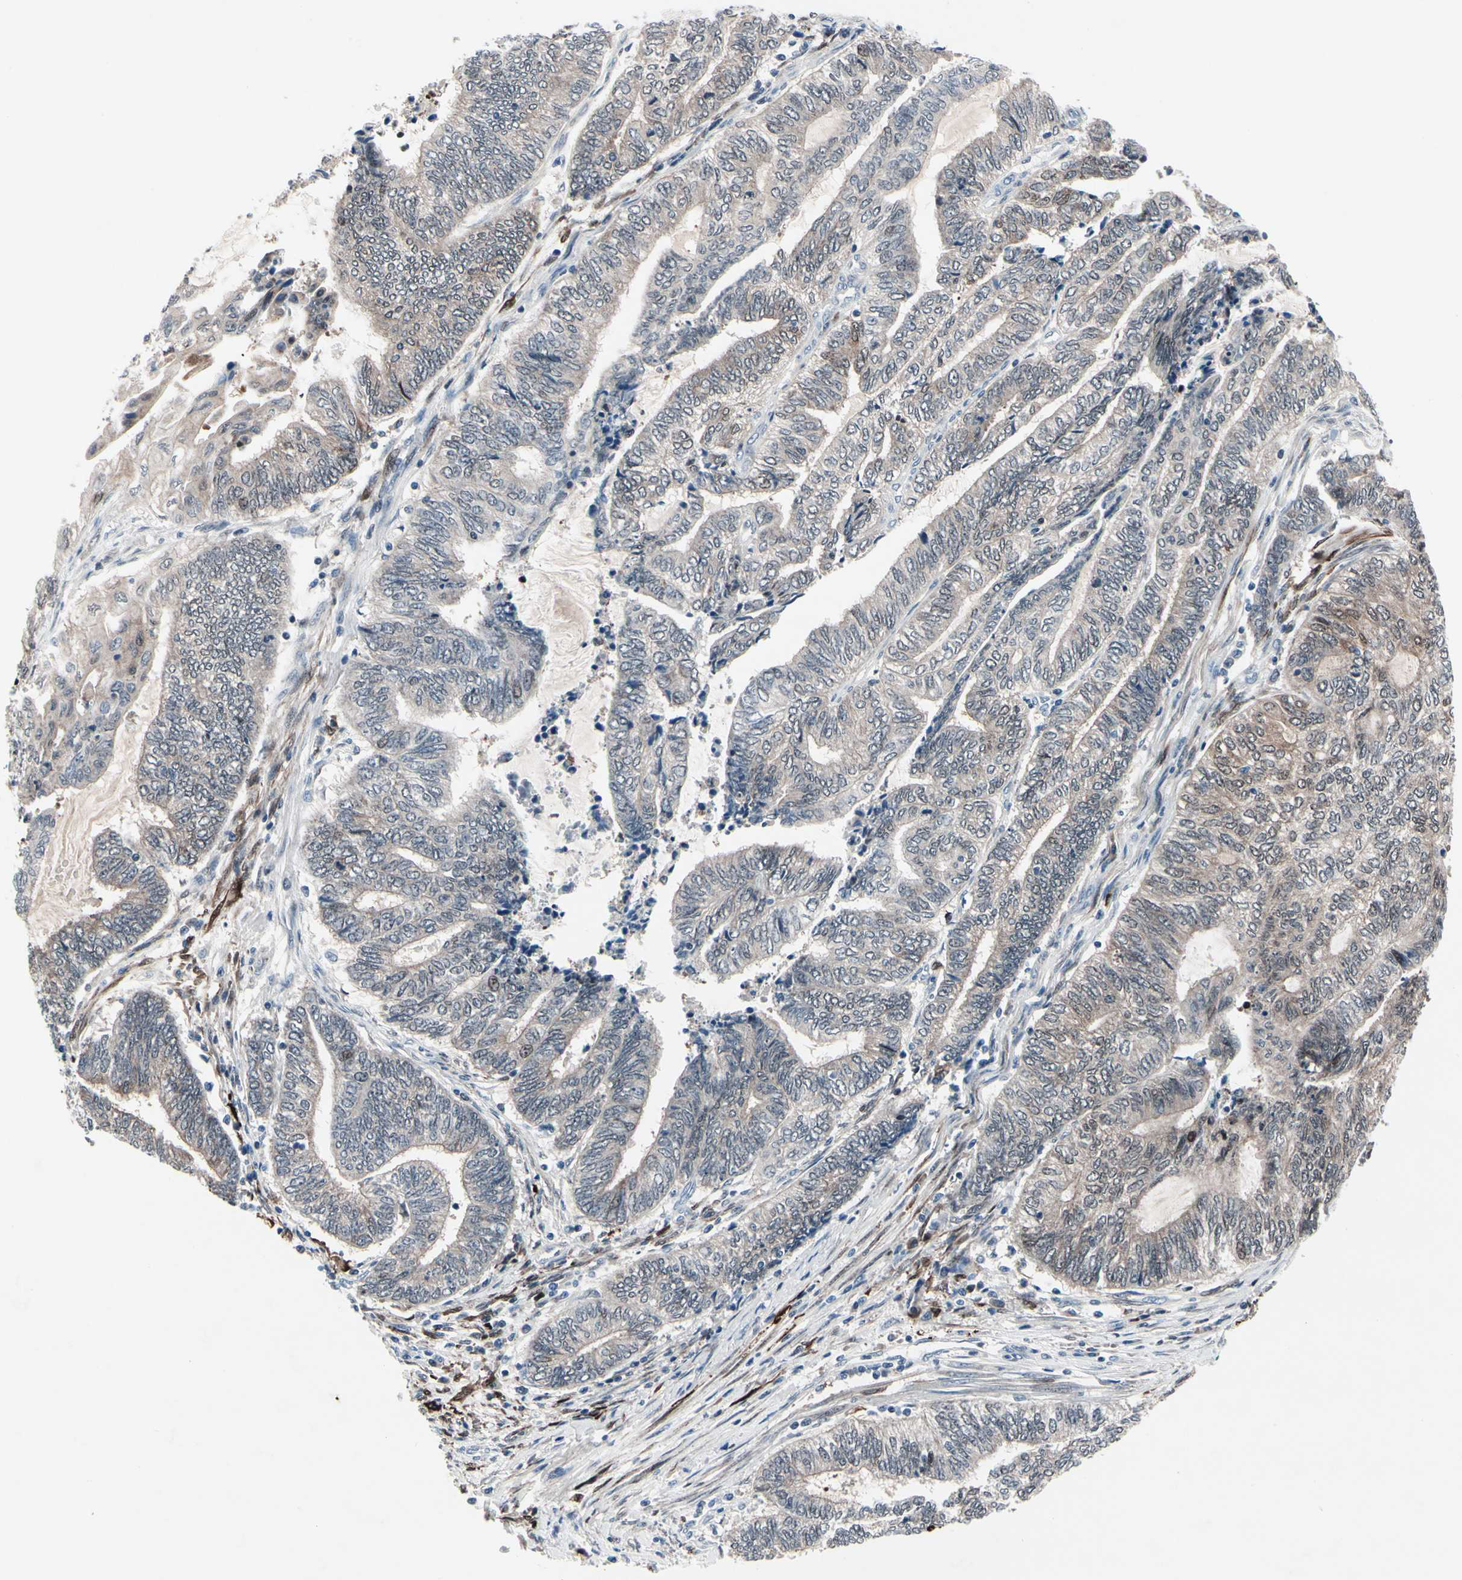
{"staining": {"intensity": "weak", "quantity": "25%-75%", "location": "cytoplasmic/membranous"}, "tissue": "endometrial cancer", "cell_type": "Tumor cells", "image_type": "cancer", "snomed": [{"axis": "morphology", "description": "Adenocarcinoma, NOS"}, {"axis": "topography", "description": "Uterus"}, {"axis": "topography", "description": "Endometrium"}], "caption": "High-magnification brightfield microscopy of endometrial cancer stained with DAB (3,3'-diaminobenzidine) (brown) and counterstained with hematoxylin (blue). tumor cells exhibit weak cytoplasmic/membranous expression is seen in about25%-75% of cells.", "gene": "TXN", "patient": {"sex": "female", "age": 70}}